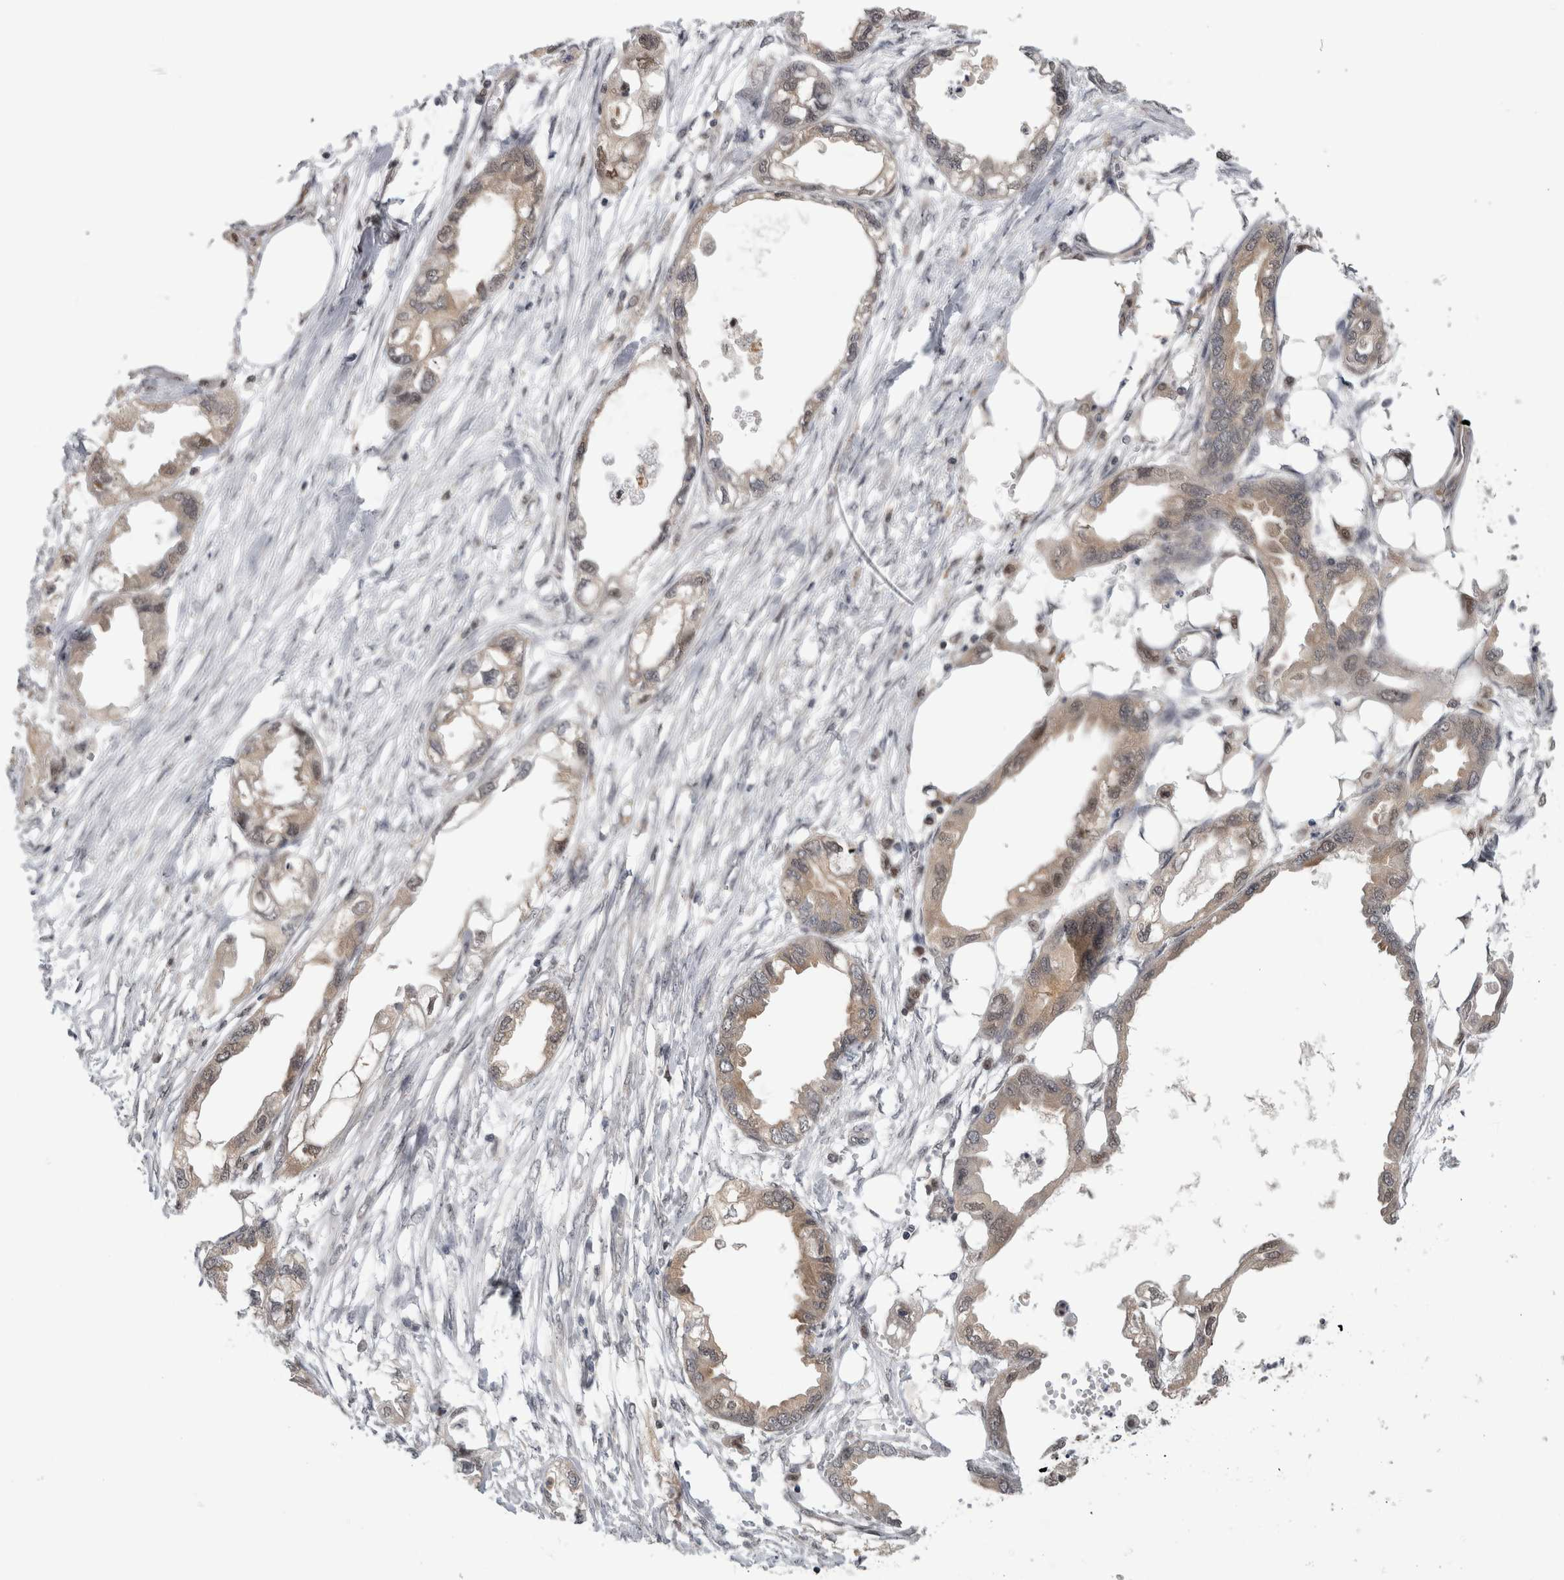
{"staining": {"intensity": "weak", "quantity": "25%-75%", "location": "cytoplasmic/membranous,nuclear"}, "tissue": "endometrial cancer", "cell_type": "Tumor cells", "image_type": "cancer", "snomed": [{"axis": "morphology", "description": "Adenocarcinoma, NOS"}, {"axis": "morphology", "description": "Adenocarcinoma, metastatic, NOS"}, {"axis": "topography", "description": "Adipose tissue"}, {"axis": "topography", "description": "Endometrium"}], "caption": "Weak cytoplasmic/membranous and nuclear protein staining is identified in approximately 25%-75% of tumor cells in endometrial cancer.", "gene": "PSMB2", "patient": {"sex": "female", "age": 67}}